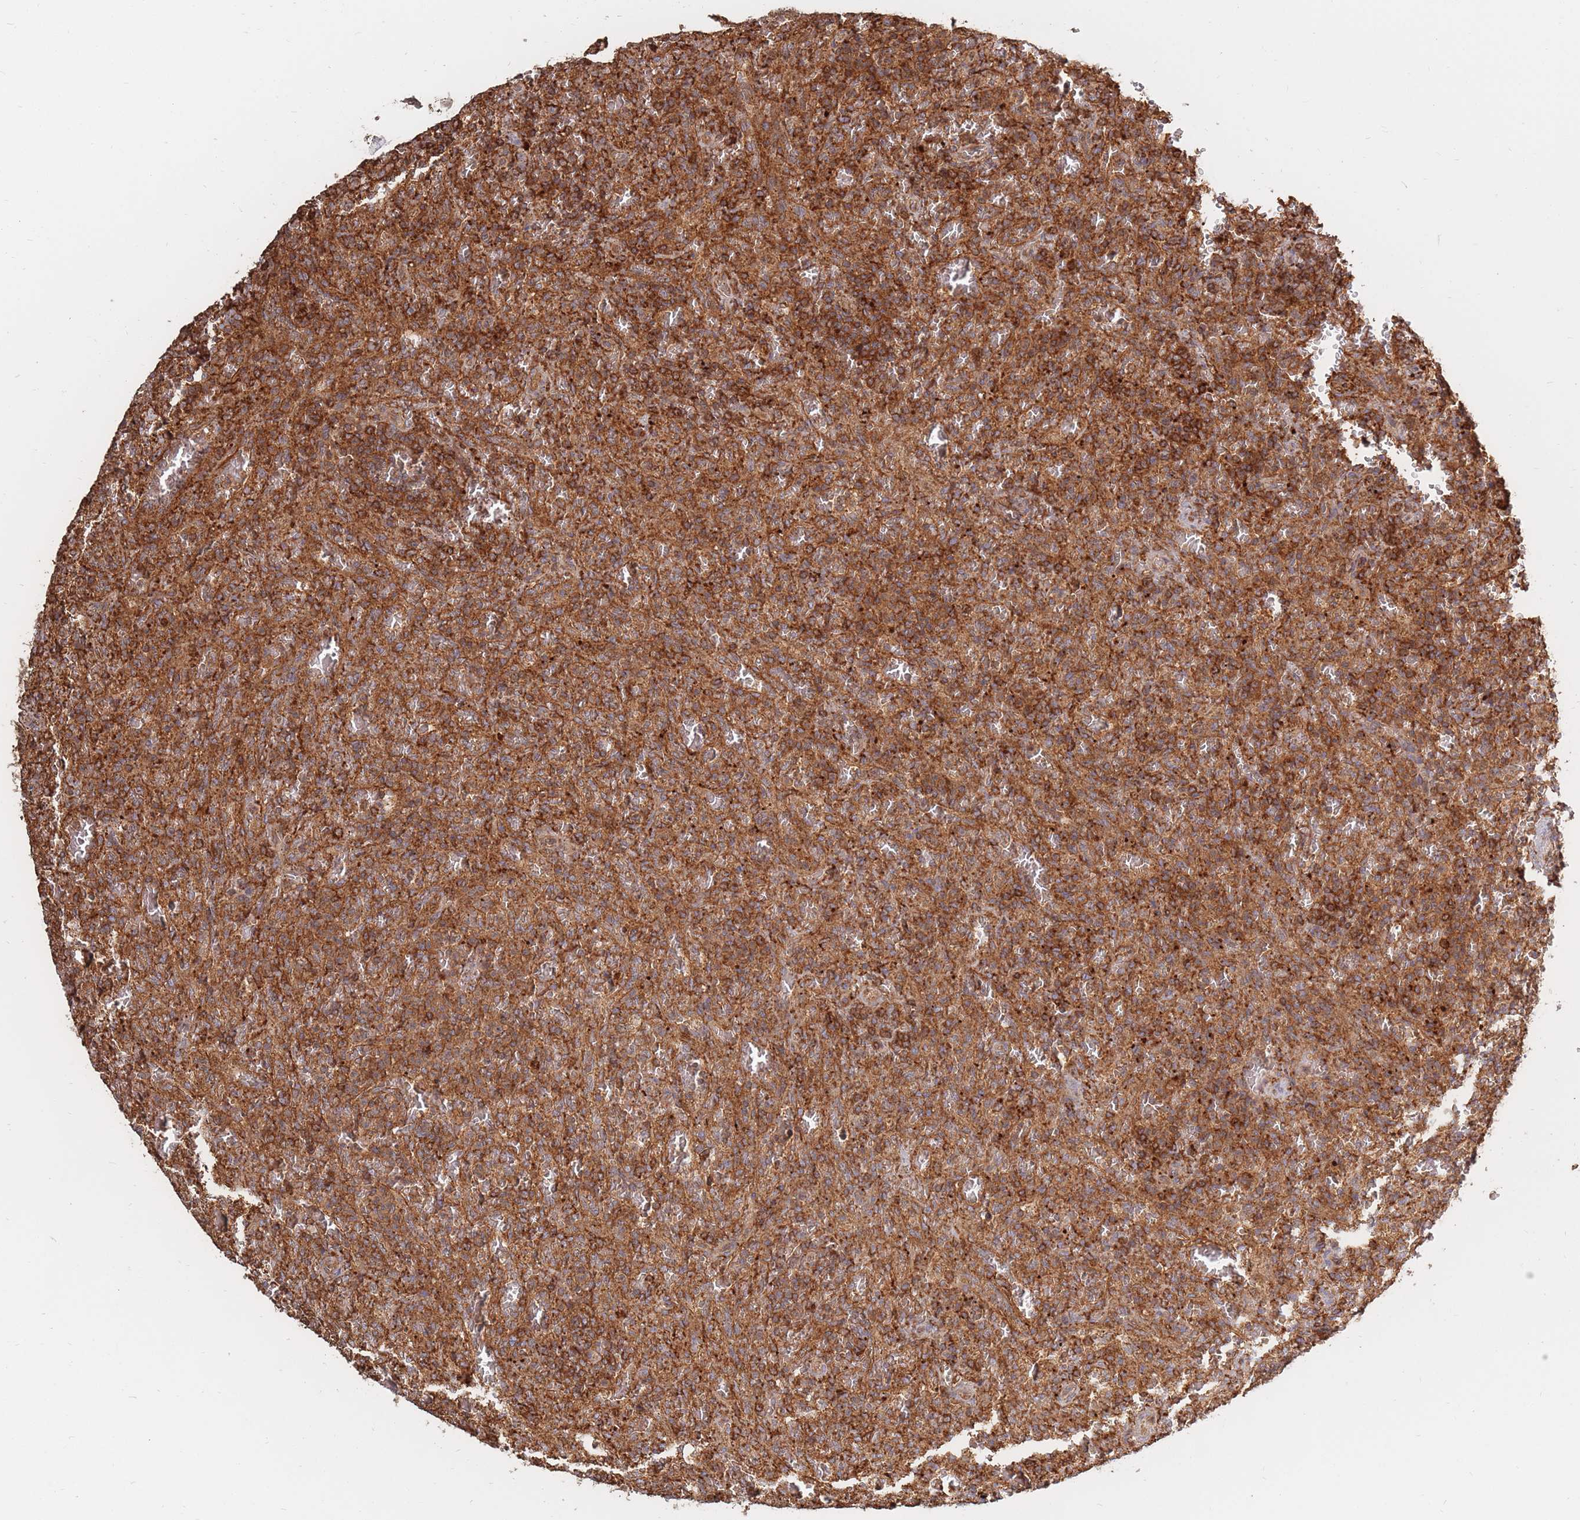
{"staining": {"intensity": "strong", "quantity": ">75%", "location": "cytoplasmic/membranous"}, "tissue": "lymphoma", "cell_type": "Tumor cells", "image_type": "cancer", "snomed": [{"axis": "morphology", "description": "Malignant lymphoma, non-Hodgkin's type, Low grade"}, {"axis": "topography", "description": "Spleen"}], "caption": "Immunohistochemistry of malignant lymphoma, non-Hodgkin's type (low-grade) displays high levels of strong cytoplasmic/membranous positivity in approximately >75% of tumor cells.", "gene": "RASSF2", "patient": {"sex": "female", "age": 64}}